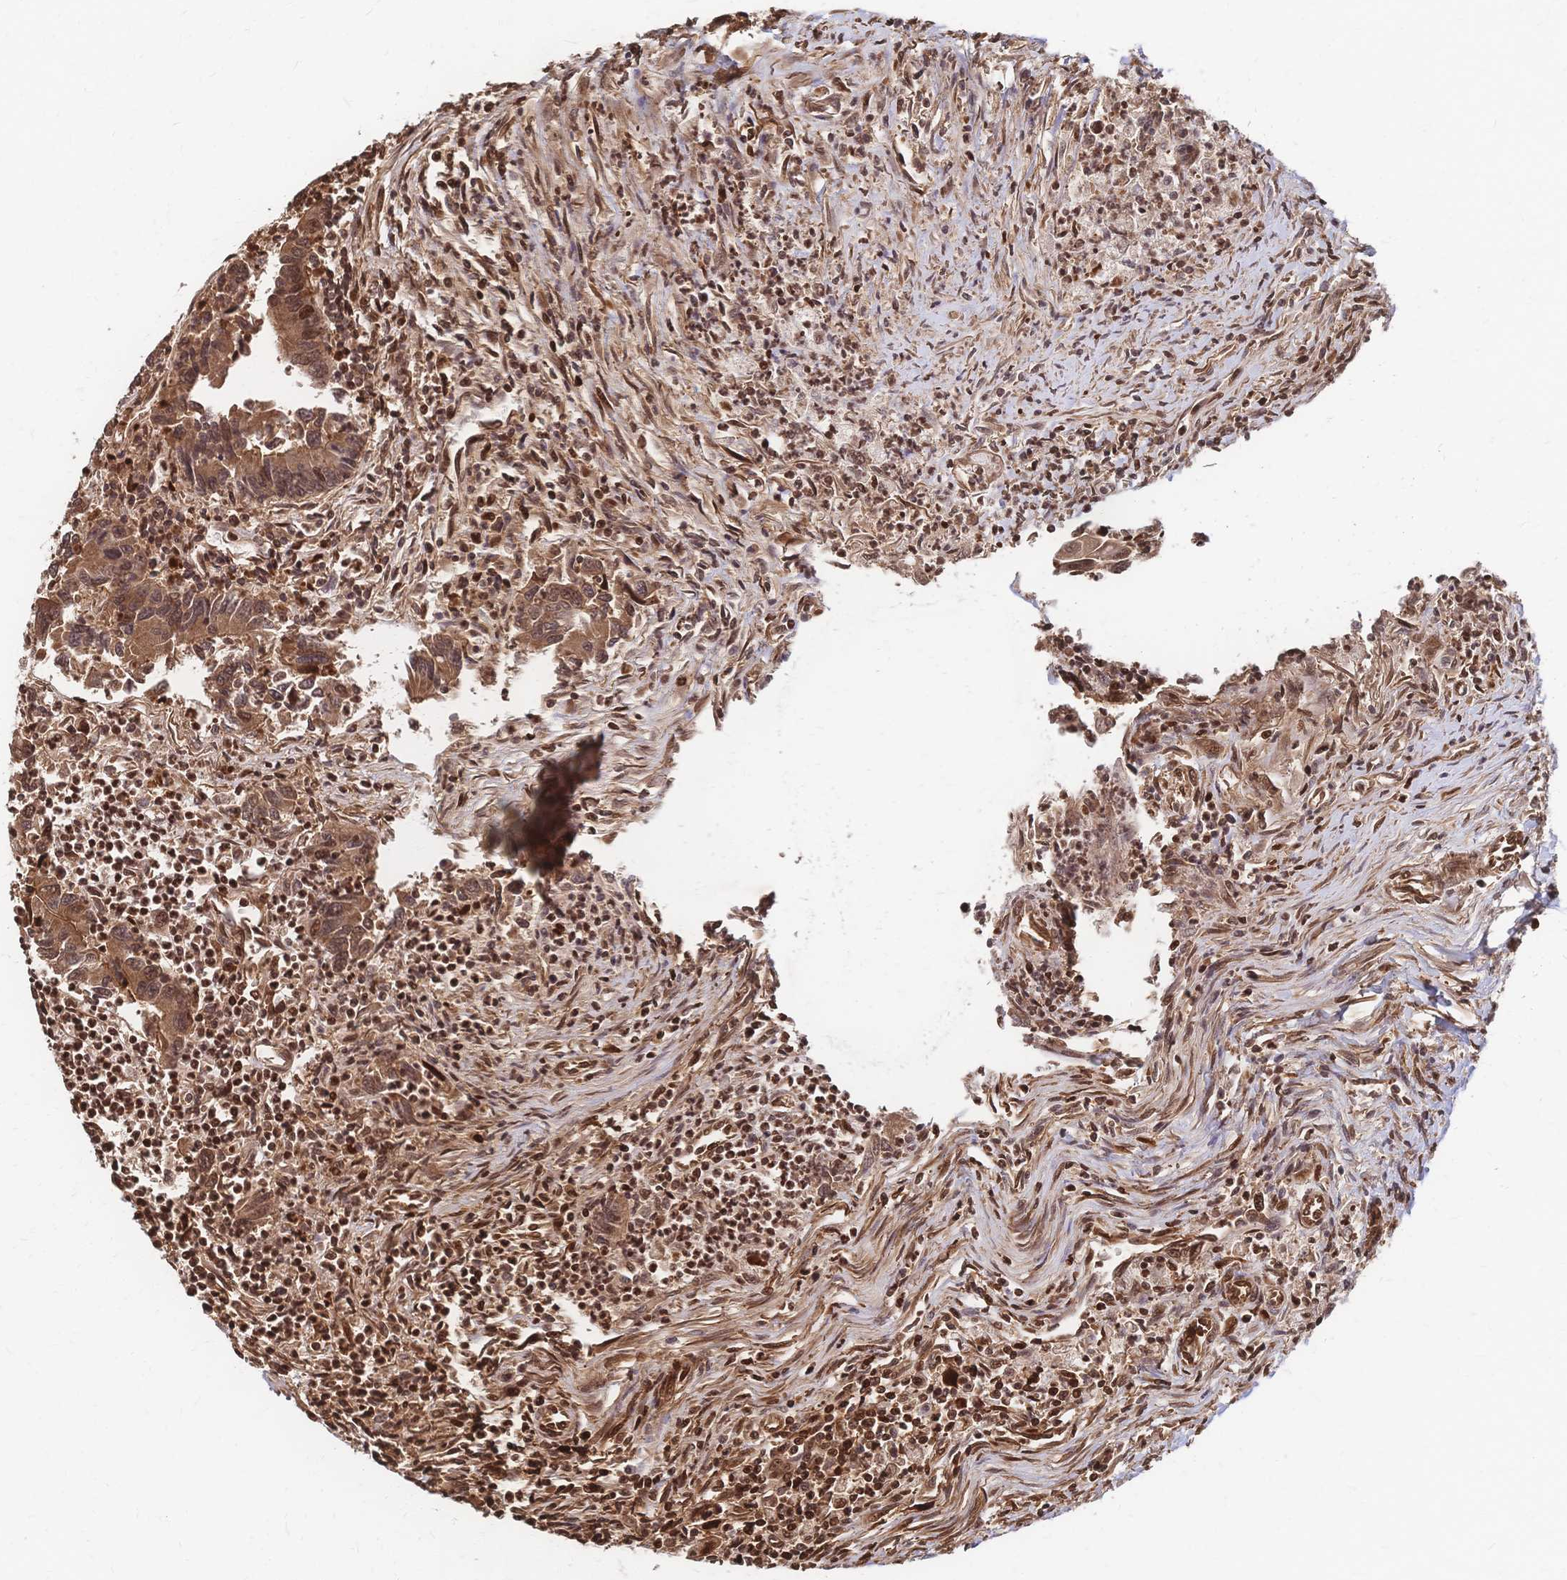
{"staining": {"intensity": "moderate", "quantity": ">75%", "location": "cytoplasmic/membranous,nuclear"}, "tissue": "colorectal cancer", "cell_type": "Tumor cells", "image_type": "cancer", "snomed": [{"axis": "morphology", "description": "Adenocarcinoma, NOS"}, {"axis": "topography", "description": "Colon"}], "caption": "High-power microscopy captured an IHC histopathology image of colorectal cancer, revealing moderate cytoplasmic/membranous and nuclear expression in about >75% of tumor cells. (DAB IHC with brightfield microscopy, high magnification).", "gene": "HDGF", "patient": {"sex": "female", "age": 67}}